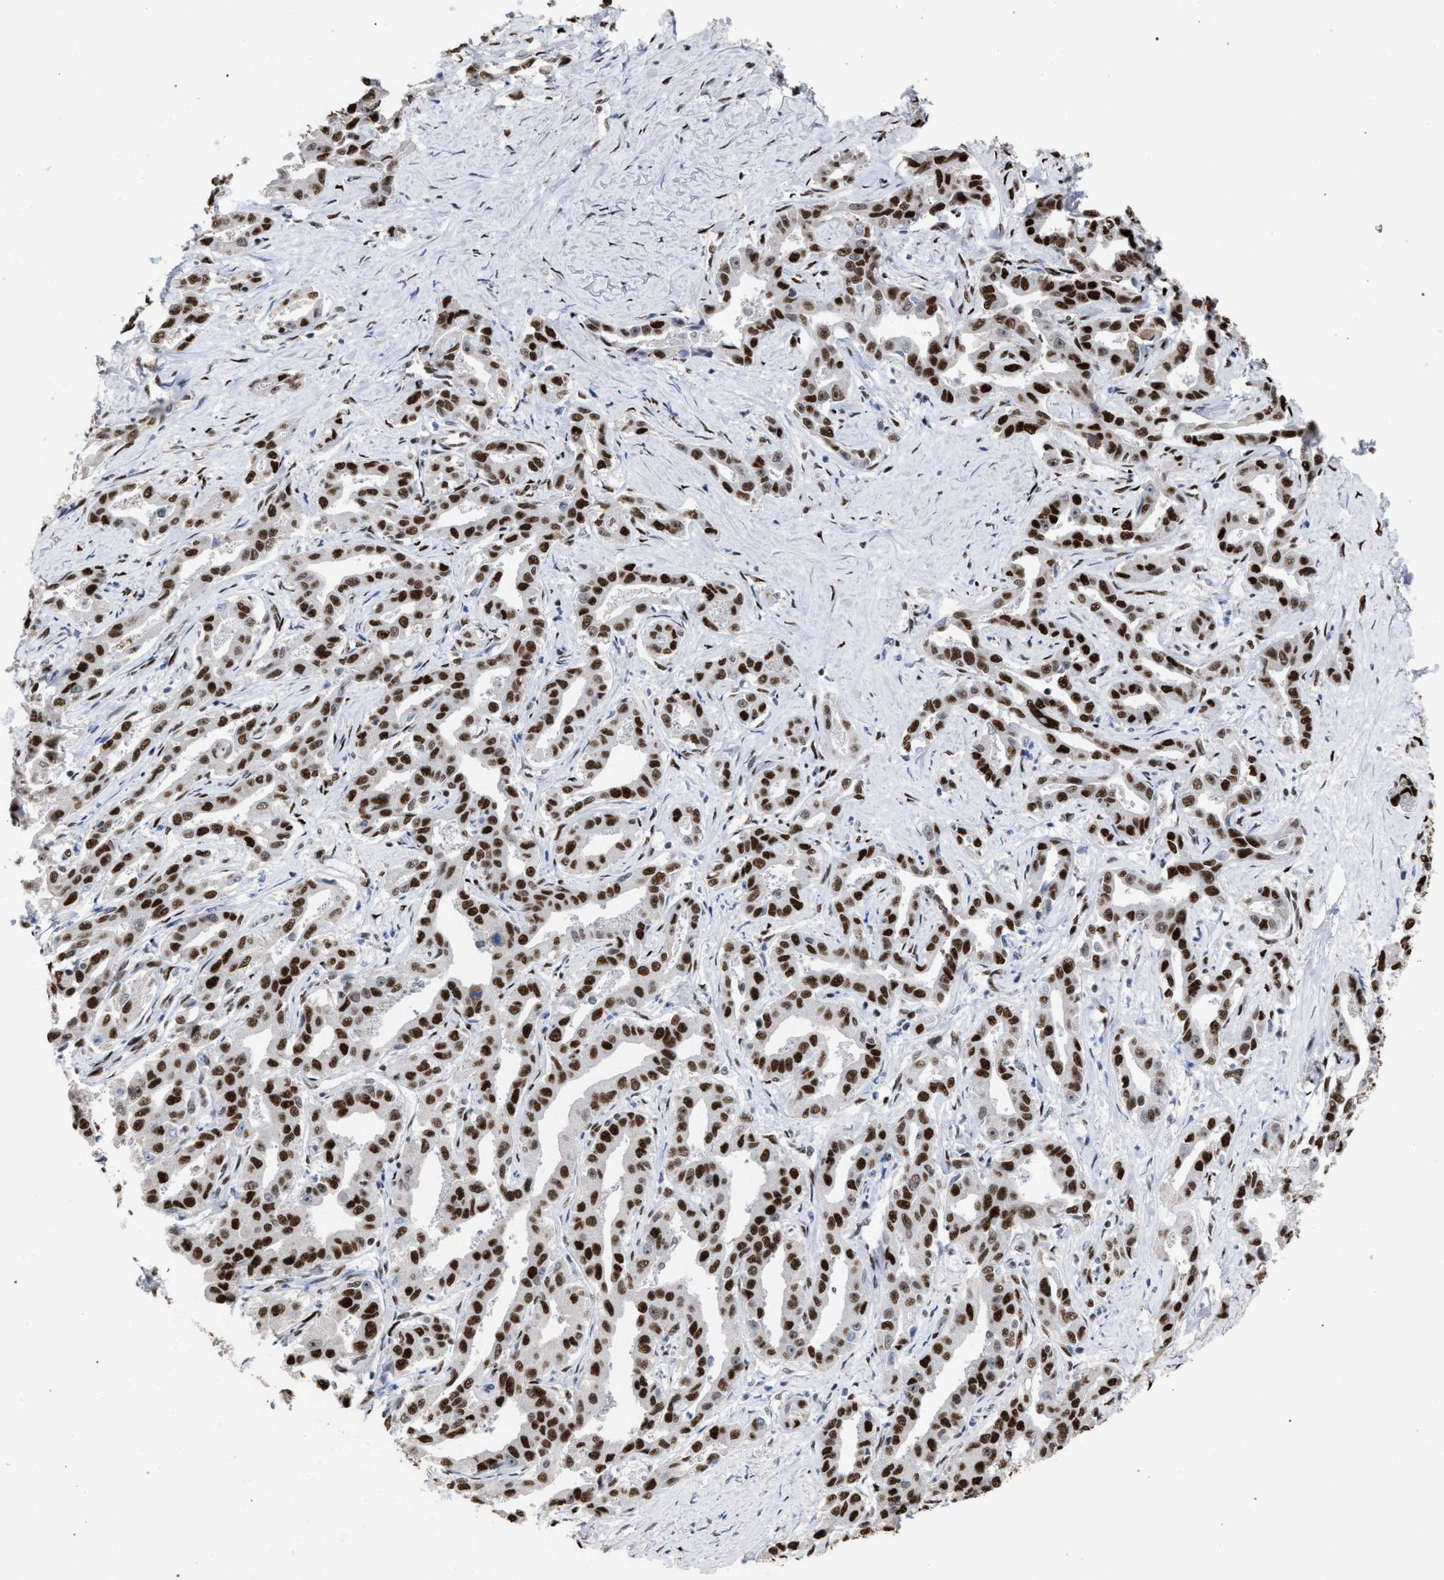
{"staining": {"intensity": "strong", "quantity": ">75%", "location": "nuclear"}, "tissue": "liver cancer", "cell_type": "Tumor cells", "image_type": "cancer", "snomed": [{"axis": "morphology", "description": "Cholangiocarcinoma"}, {"axis": "topography", "description": "Liver"}], "caption": "Immunohistochemistry of human liver cholangiocarcinoma exhibits high levels of strong nuclear staining in about >75% of tumor cells. Nuclei are stained in blue.", "gene": "TP53BP1", "patient": {"sex": "male", "age": 59}}